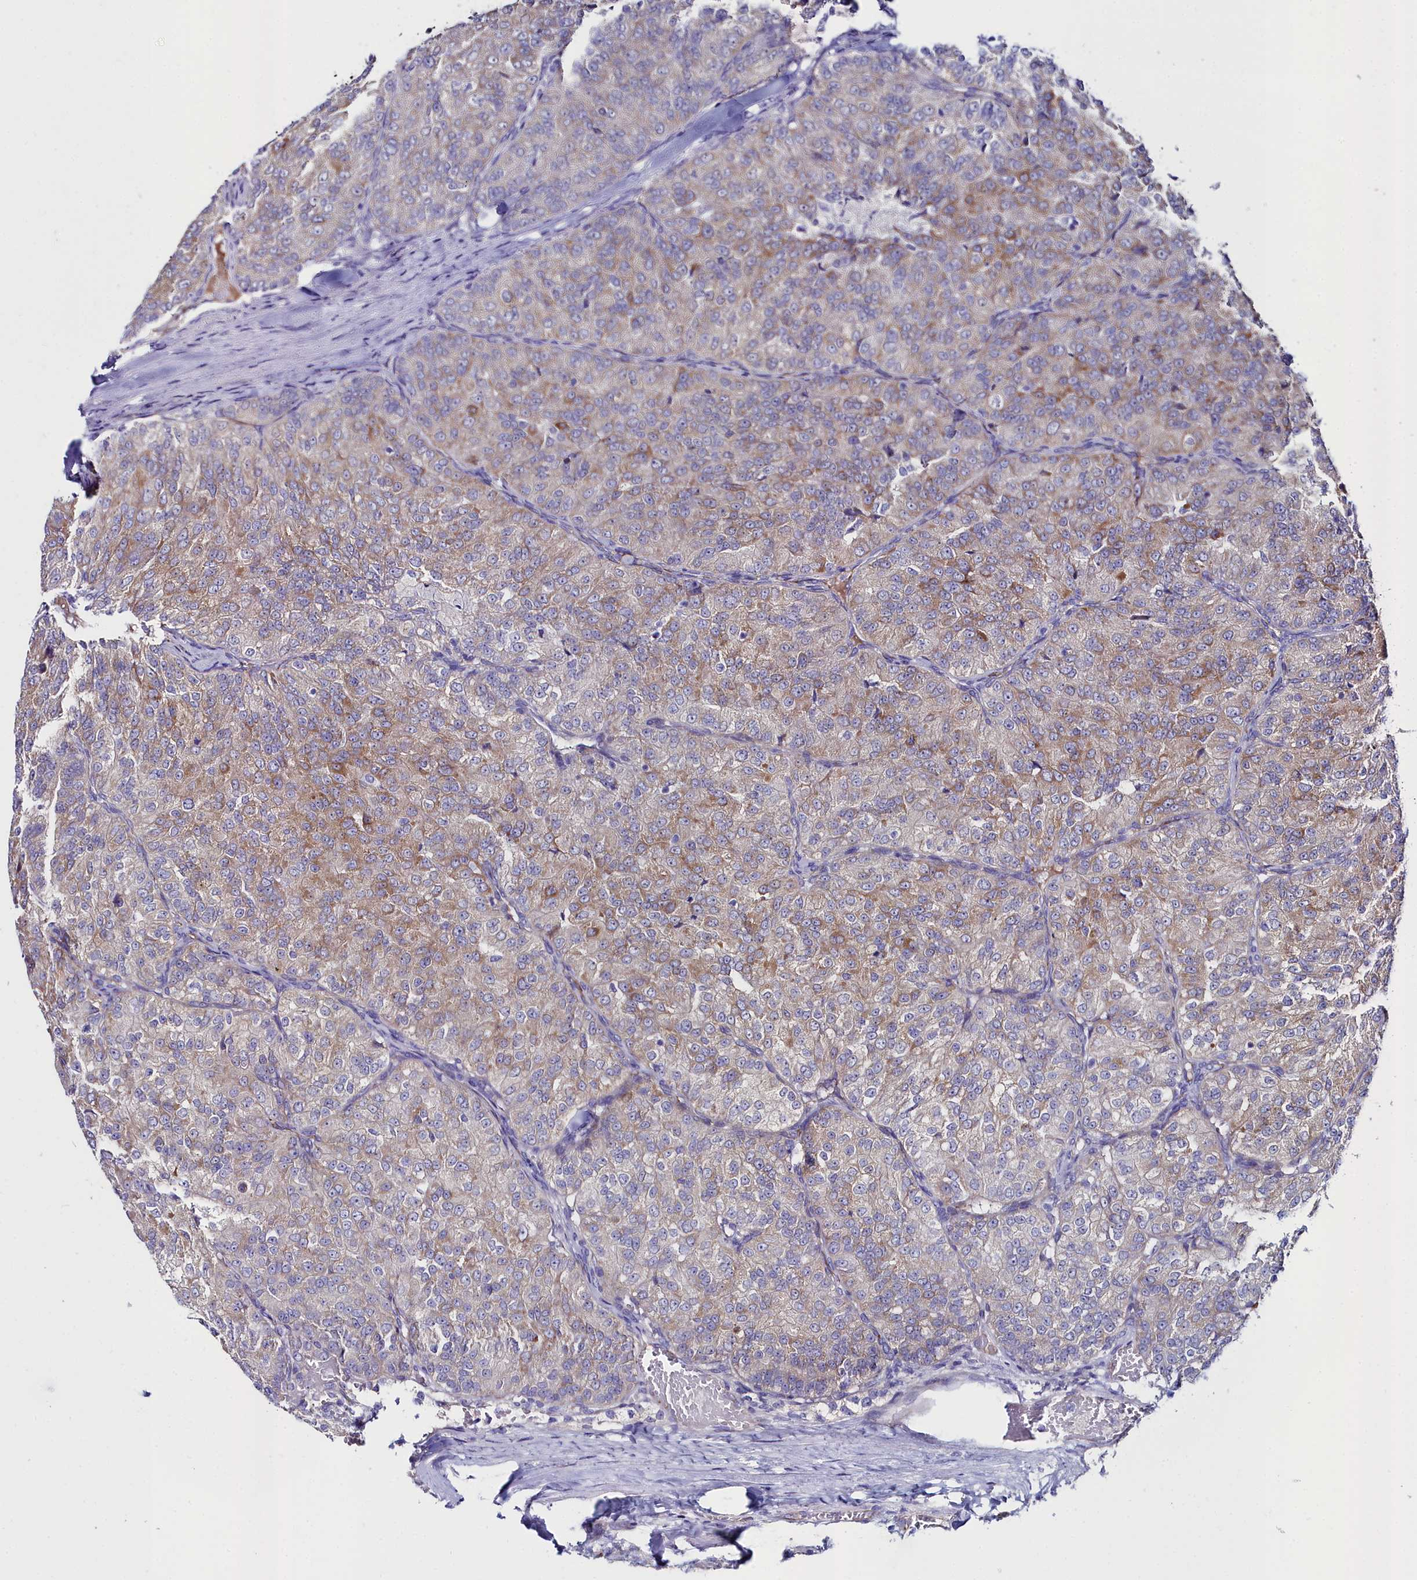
{"staining": {"intensity": "weak", "quantity": ">75%", "location": "cytoplasmic/membranous"}, "tissue": "renal cancer", "cell_type": "Tumor cells", "image_type": "cancer", "snomed": [{"axis": "morphology", "description": "Adenocarcinoma, NOS"}, {"axis": "topography", "description": "Kidney"}], "caption": "IHC histopathology image of neoplastic tissue: human renal cancer (adenocarcinoma) stained using immunohistochemistry (IHC) reveals low levels of weak protein expression localized specifically in the cytoplasmic/membranous of tumor cells, appearing as a cytoplasmic/membranous brown color.", "gene": "SLC49A3", "patient": {"sex": "female", "age": 63}}